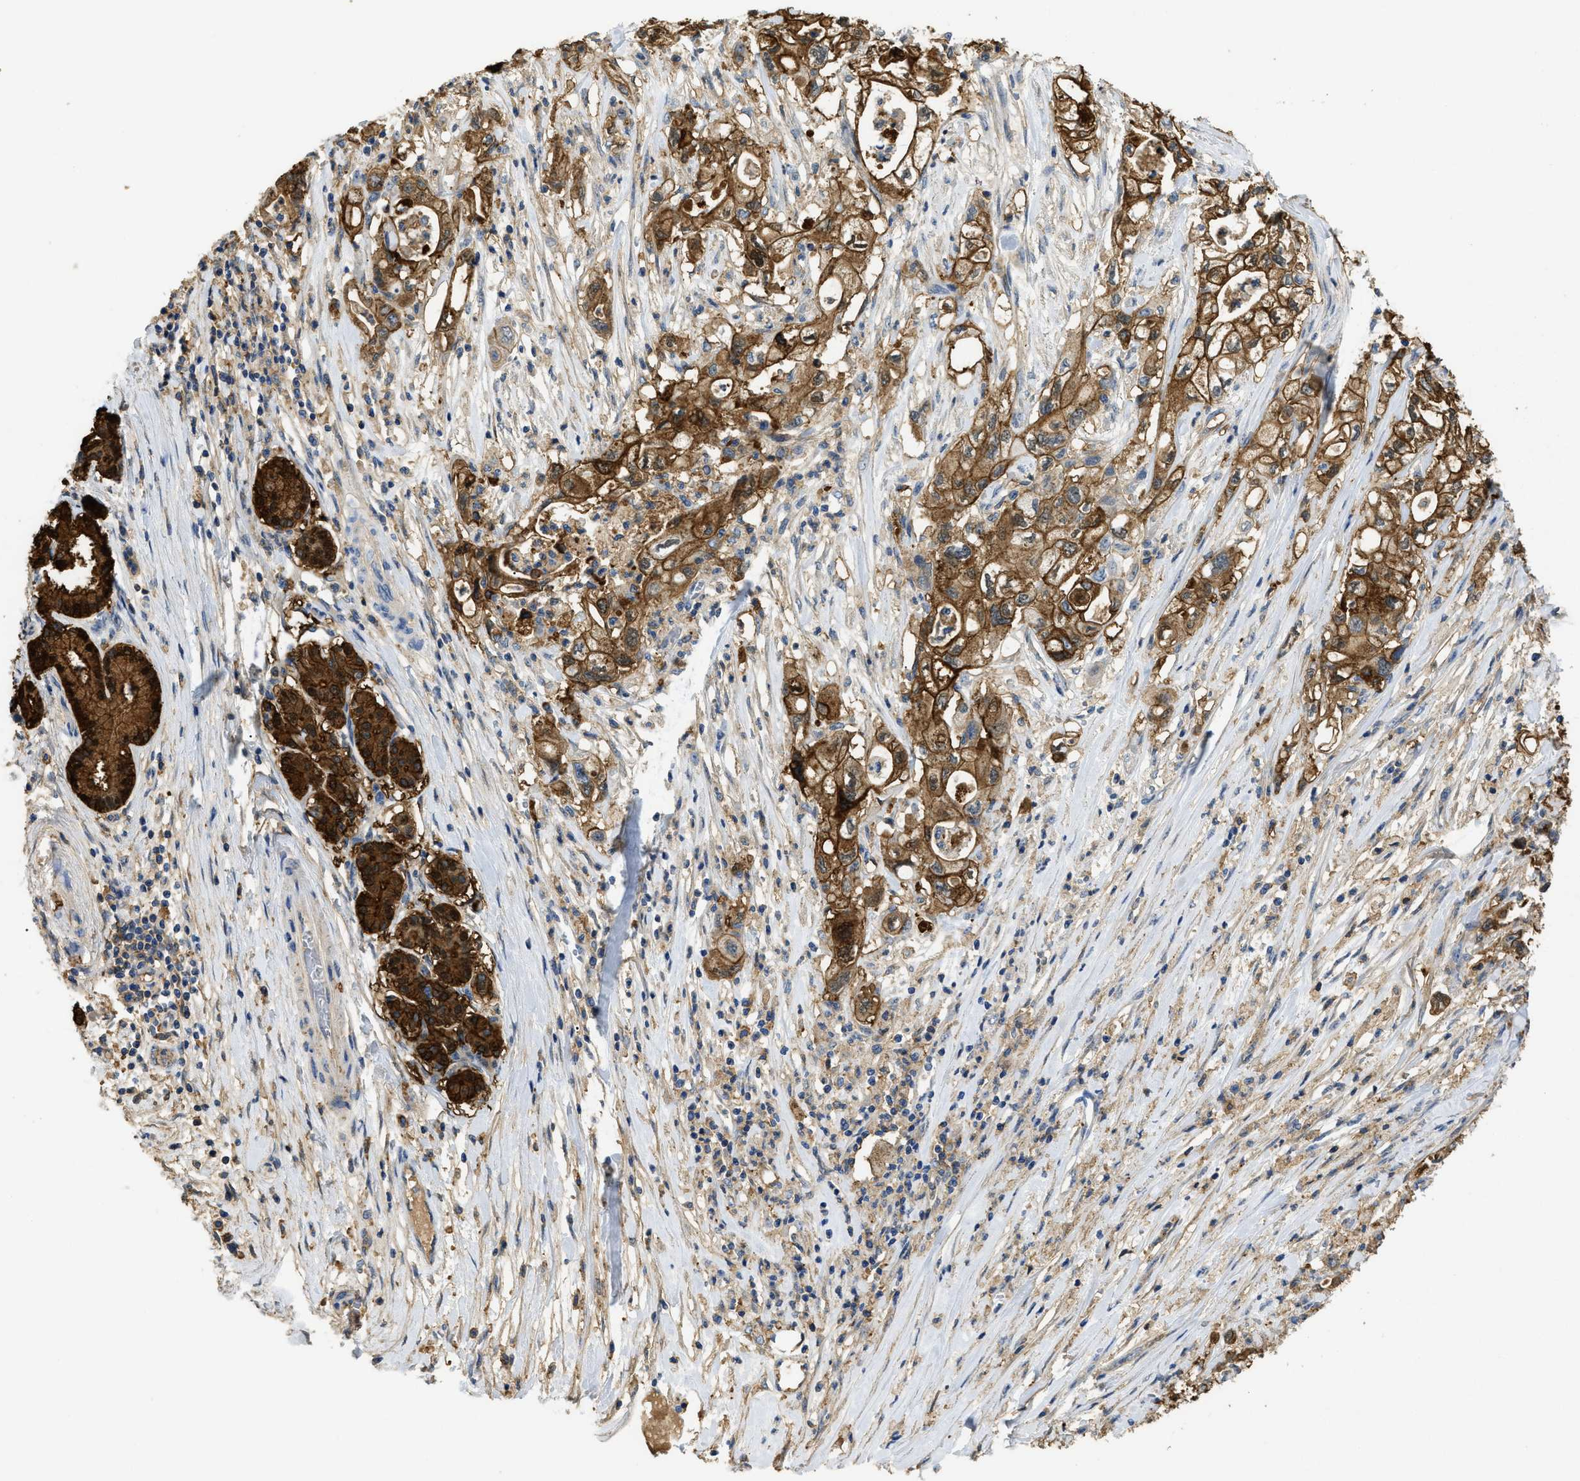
{"staining": {"intensity": "strong", "quantity": ">75%", "location": "cytoplasmic/membranous"}, "tissue": "pancreatic cancer", "cell_type": "Tumor cells", "image_type": "cancer", "snomed": [{"axis": "morphology", "description": "Adenocarcinoma, NOS"}, {"axis": "topography", "description": "Pancreas"}], "caption": "The photomicrograph displays immunohistochemical staining of pancreatic cancer (adenocarcinoma). There is strong cytoplasmic/membranous positivity is identified in about >75% of tumor cells.", "gene": "ANXA4", "patient": {"sex": "male", "age": 79}}